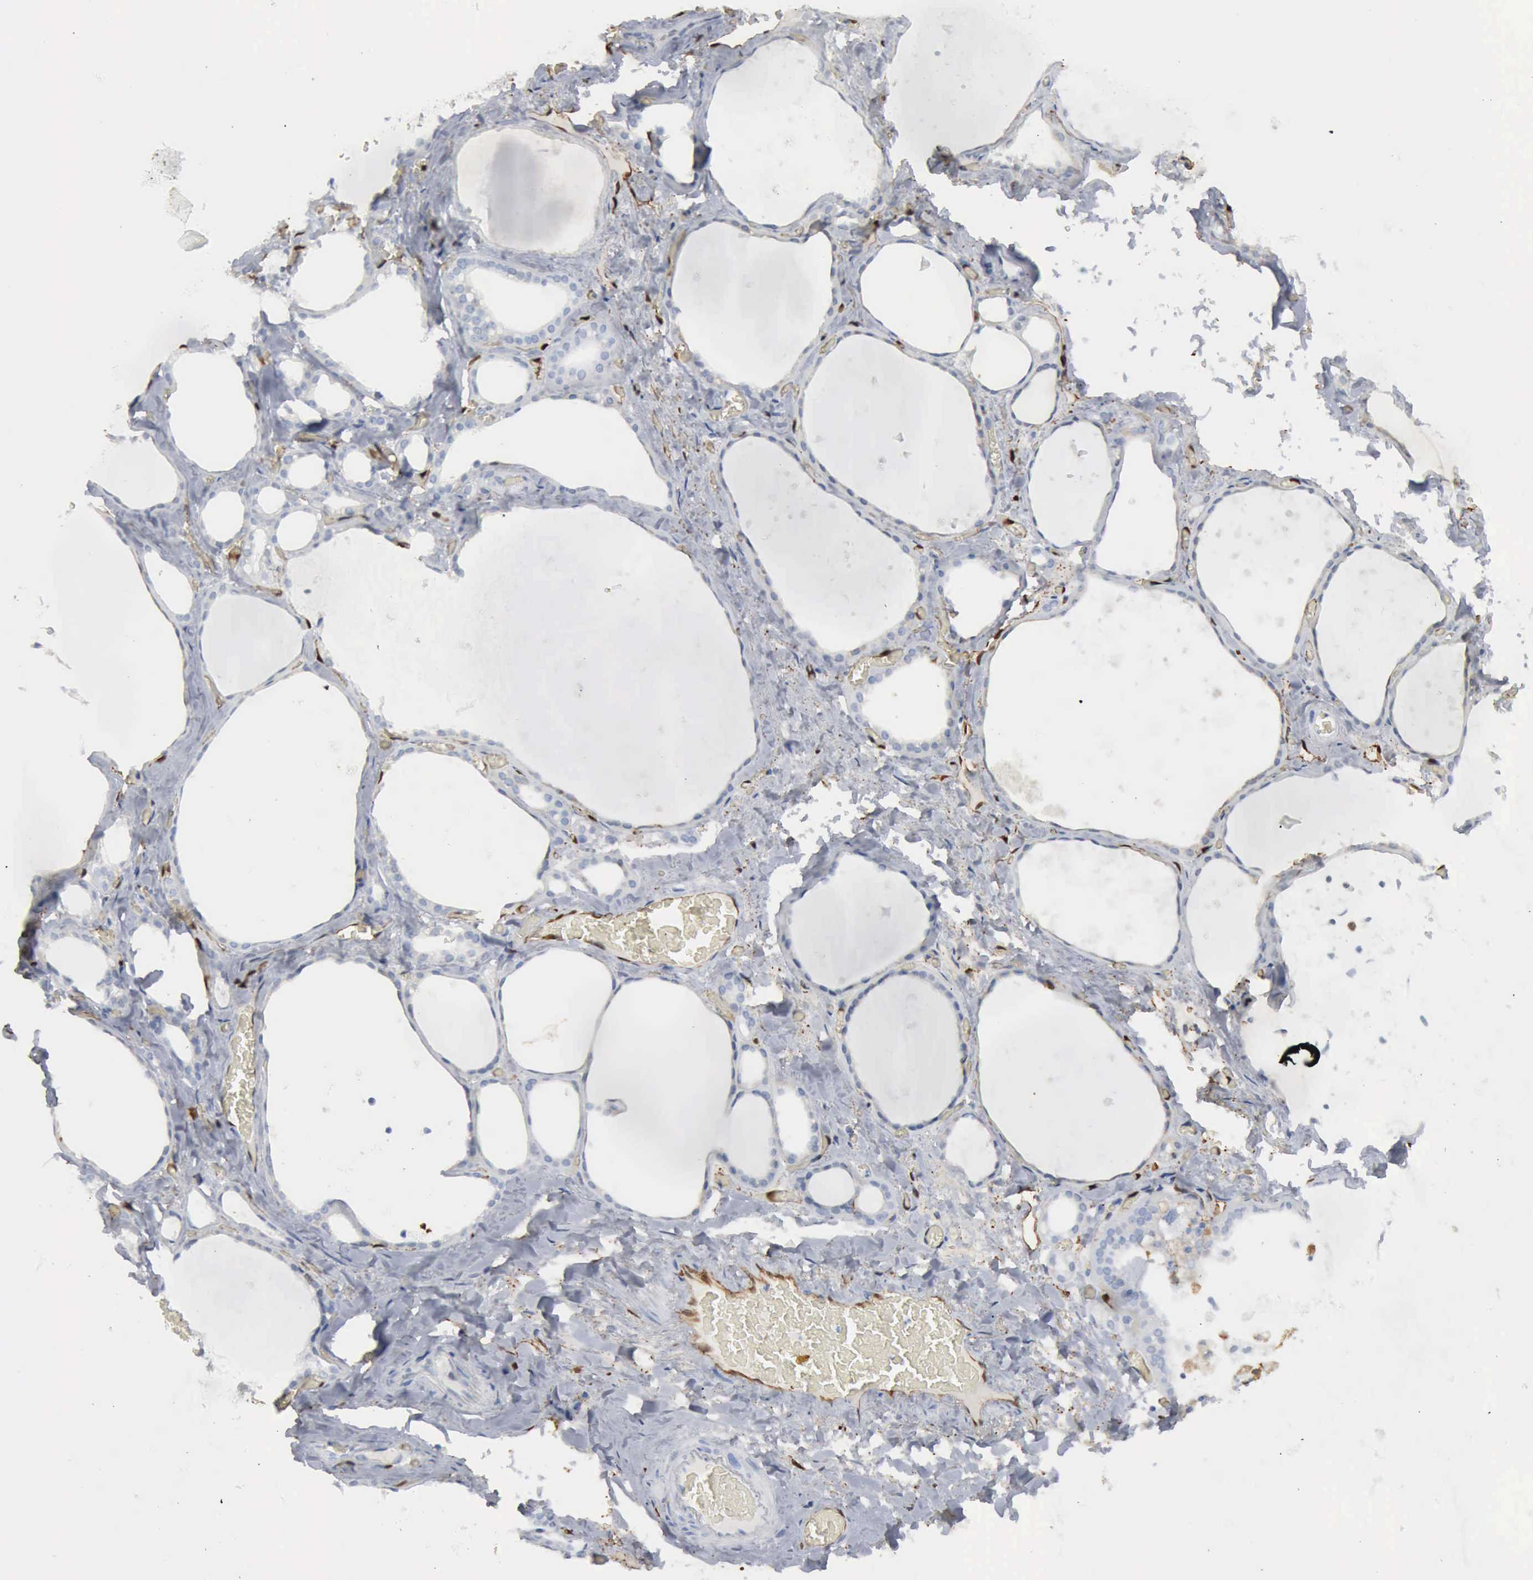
{"staining": {"intensity": "negative", "quantity": "none", "location": "none"}, "tissue": "thyroid gland", "cell_type": "Glandular cells", "image_type": "normal", "snomed": [{"axis": "morphology", "description": "Normal tissue, NOS"}, {"axis": "topography", "description": "Thyroid gland"}], "caption": "This is an immunohistochemistry (IHC) image of unremarkable human thyroid gland. There is no expression in glandular cells.", "gene": "FSCN1", "patient": {"sex": "male", "age": 76}}